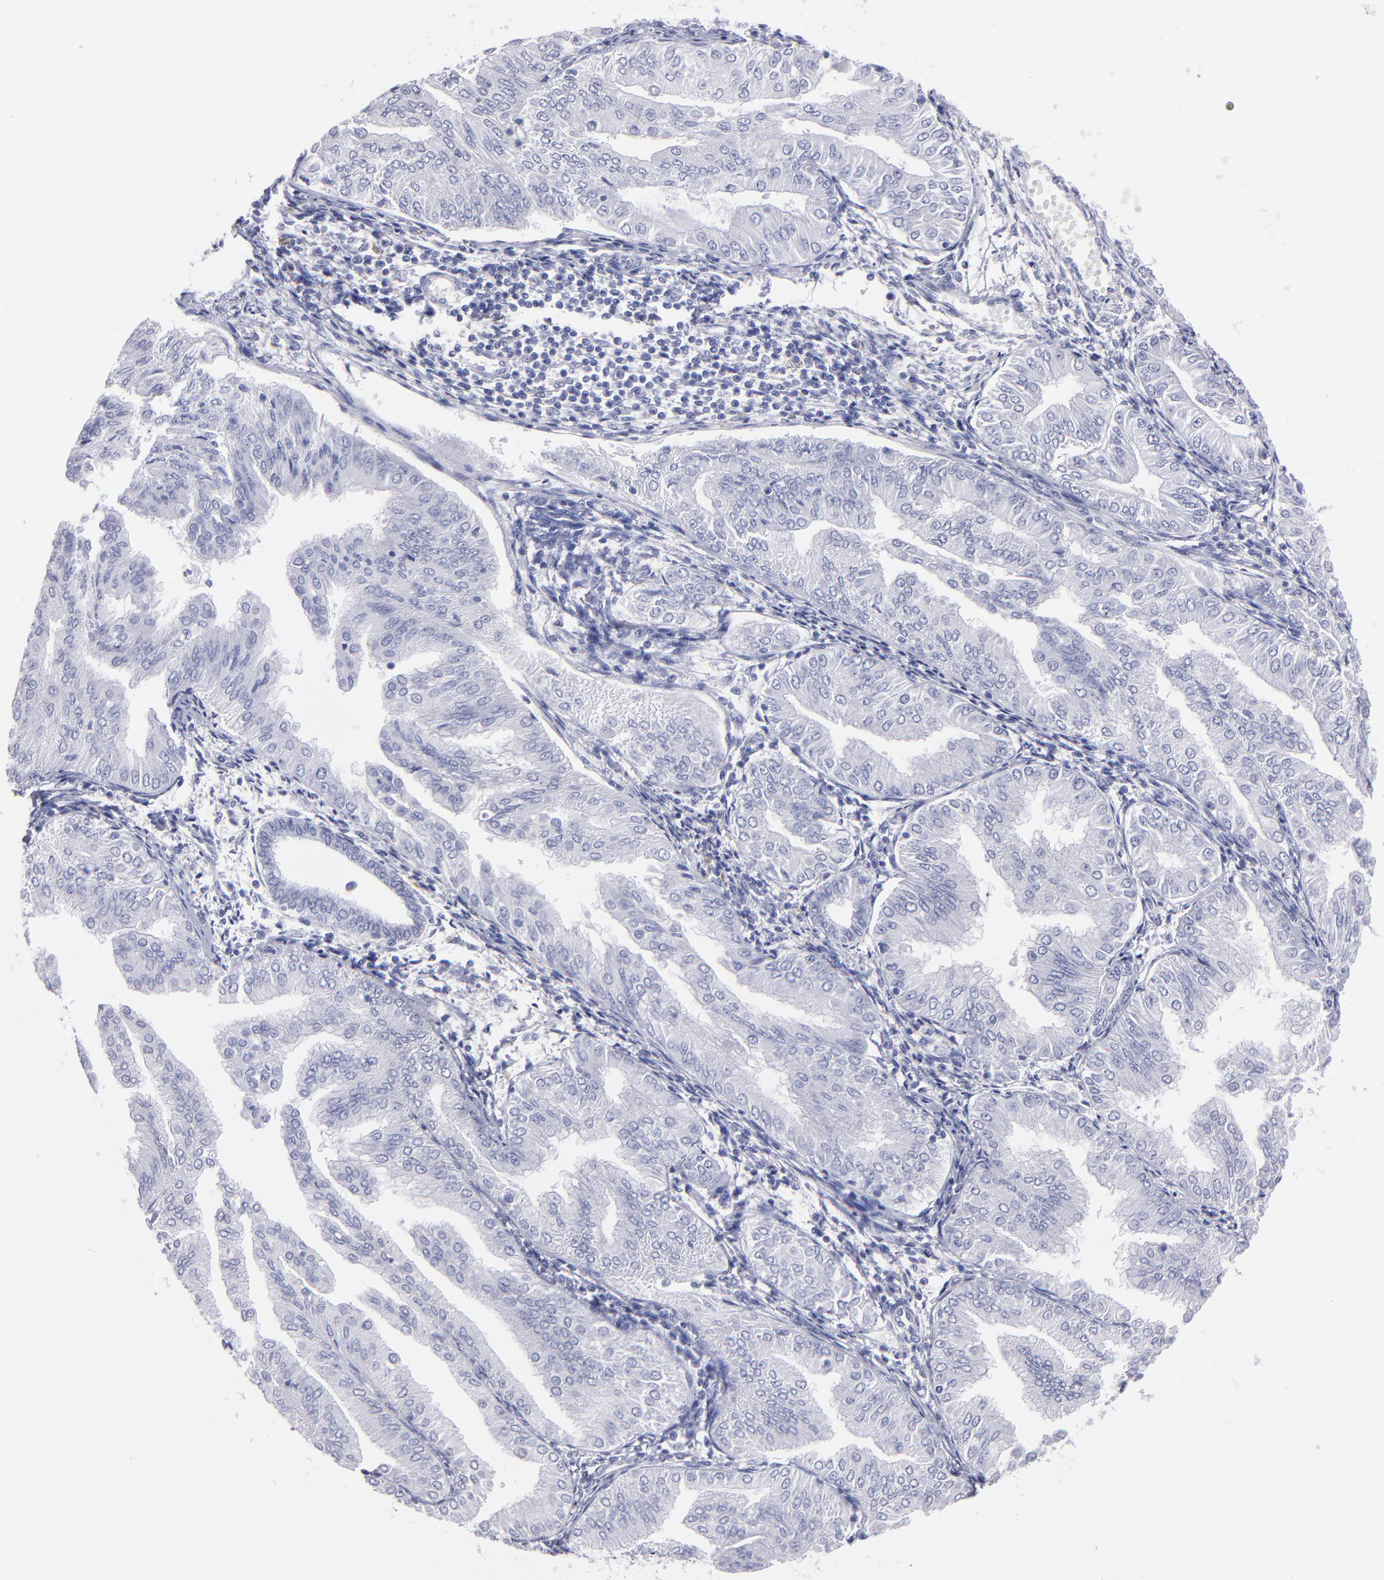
{"staining": {"intensity": "negative", "quantity": "none", "location": "none"}, "tissue": "endometrial cancer", "cell_type": "Tumor cells", "image_type": "cancer", "snomed": [{"axis": "morphology", "description": "Adenocarcinoma, NOS"}, {"axis": "topography", "description": "Endometrium"}], "caption": "High magnification brightfield microscopy of endometrial cancer (adenocarcinoma) stained with DAB (3,3'-diaminobenzidine) (brown) and counterstained with hematoxylin (blue): tumor cells show no significant positivity. Nuclei are stained in blue.", "gene": "MB", "patient": {"sex": "female", "age": 53}}